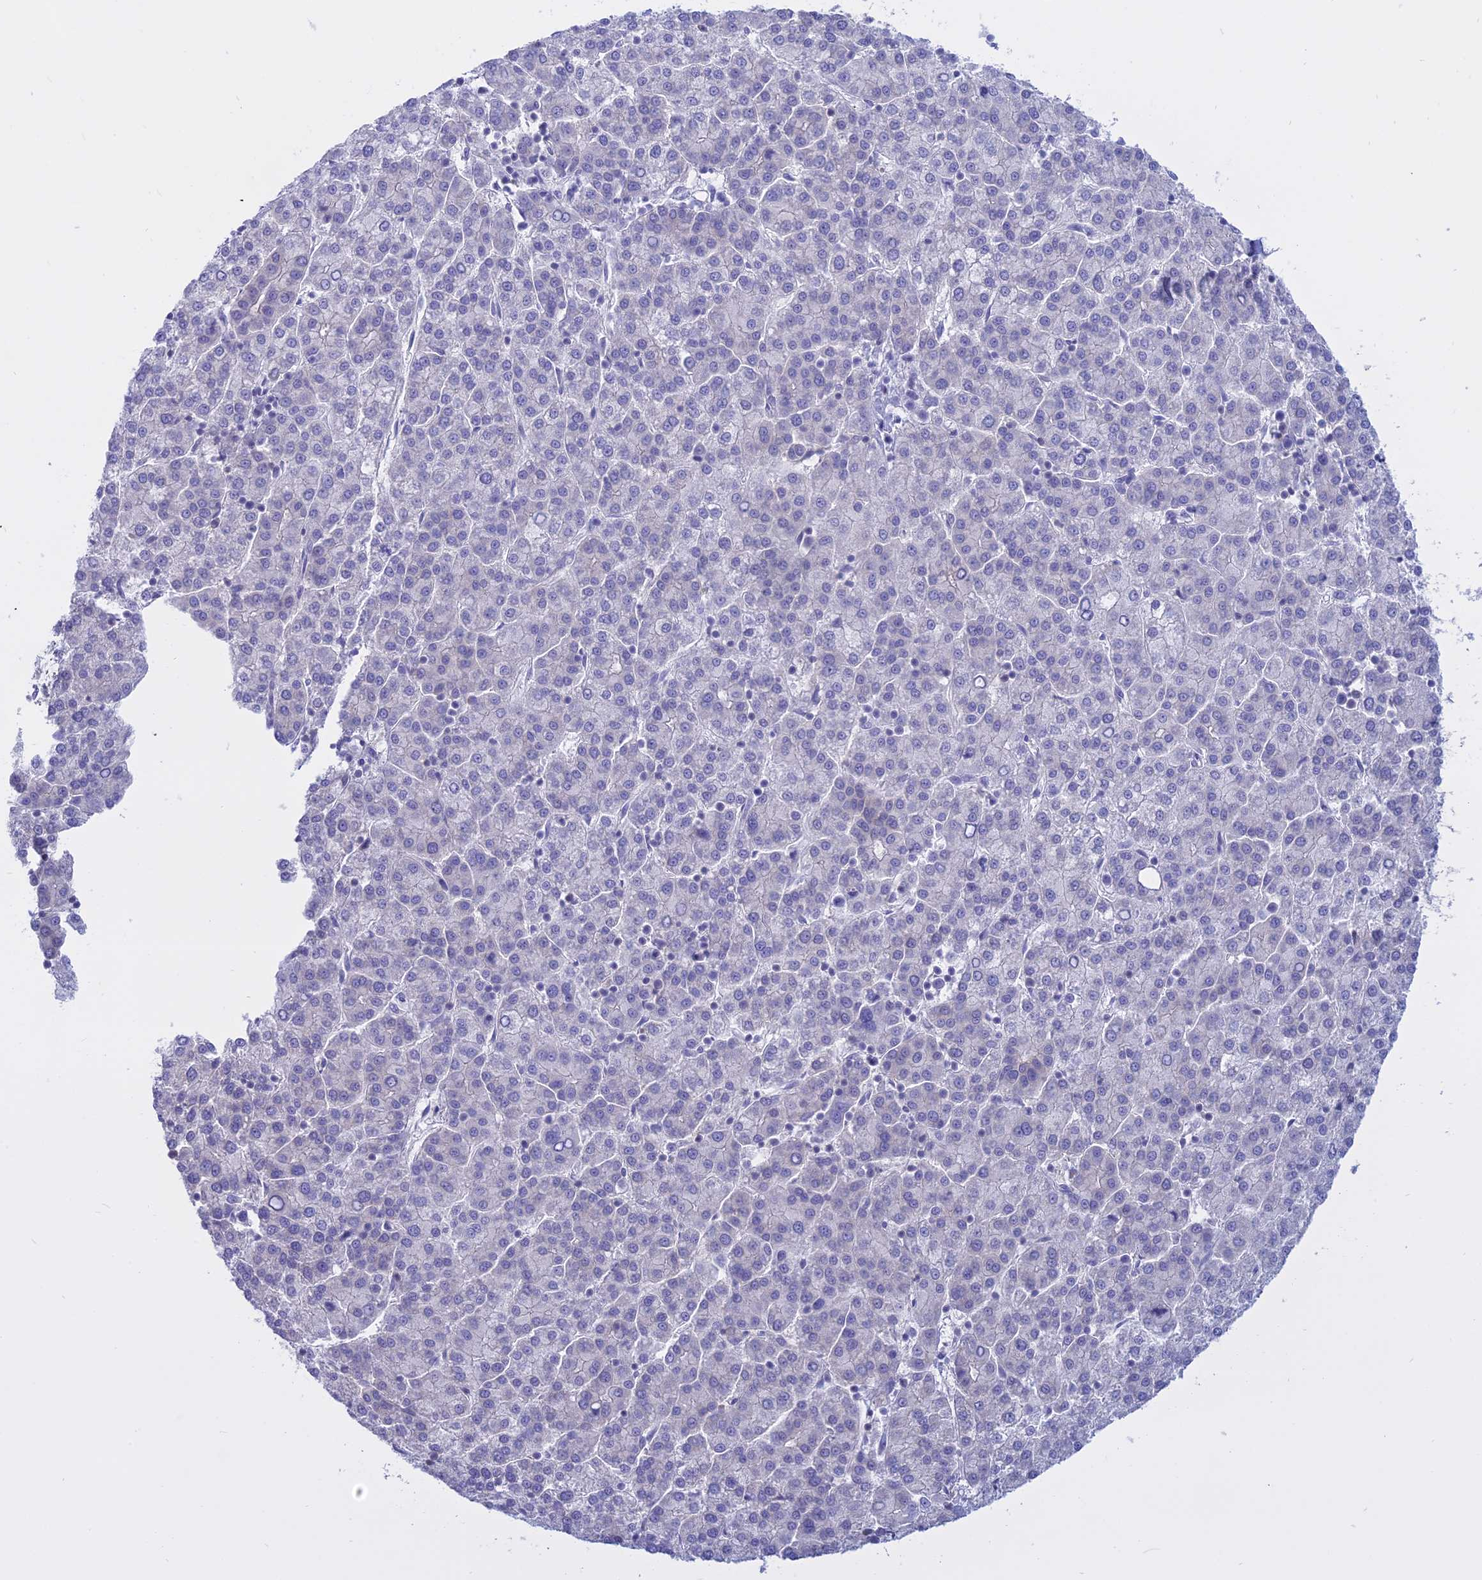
{"staining": {"intensity": "negative", "quantity": "none", "location": "none"}, "tissue": "liver cancer", "cell_type": "Tumor cells", "image_type": "cancer", "snomed": [{"axis": "morphology", "description": "Carcinoma, Hepatocellular, NOS"}, {"axis": "topography", "description": "Liver"}], "caption": "Immunohistochemical staining of hepatocellular carcinoma (liver) reveals no significant expression in tumor cells.", "gene": "AHCYL1", "patient": {"sex": "female", "age": 58}}